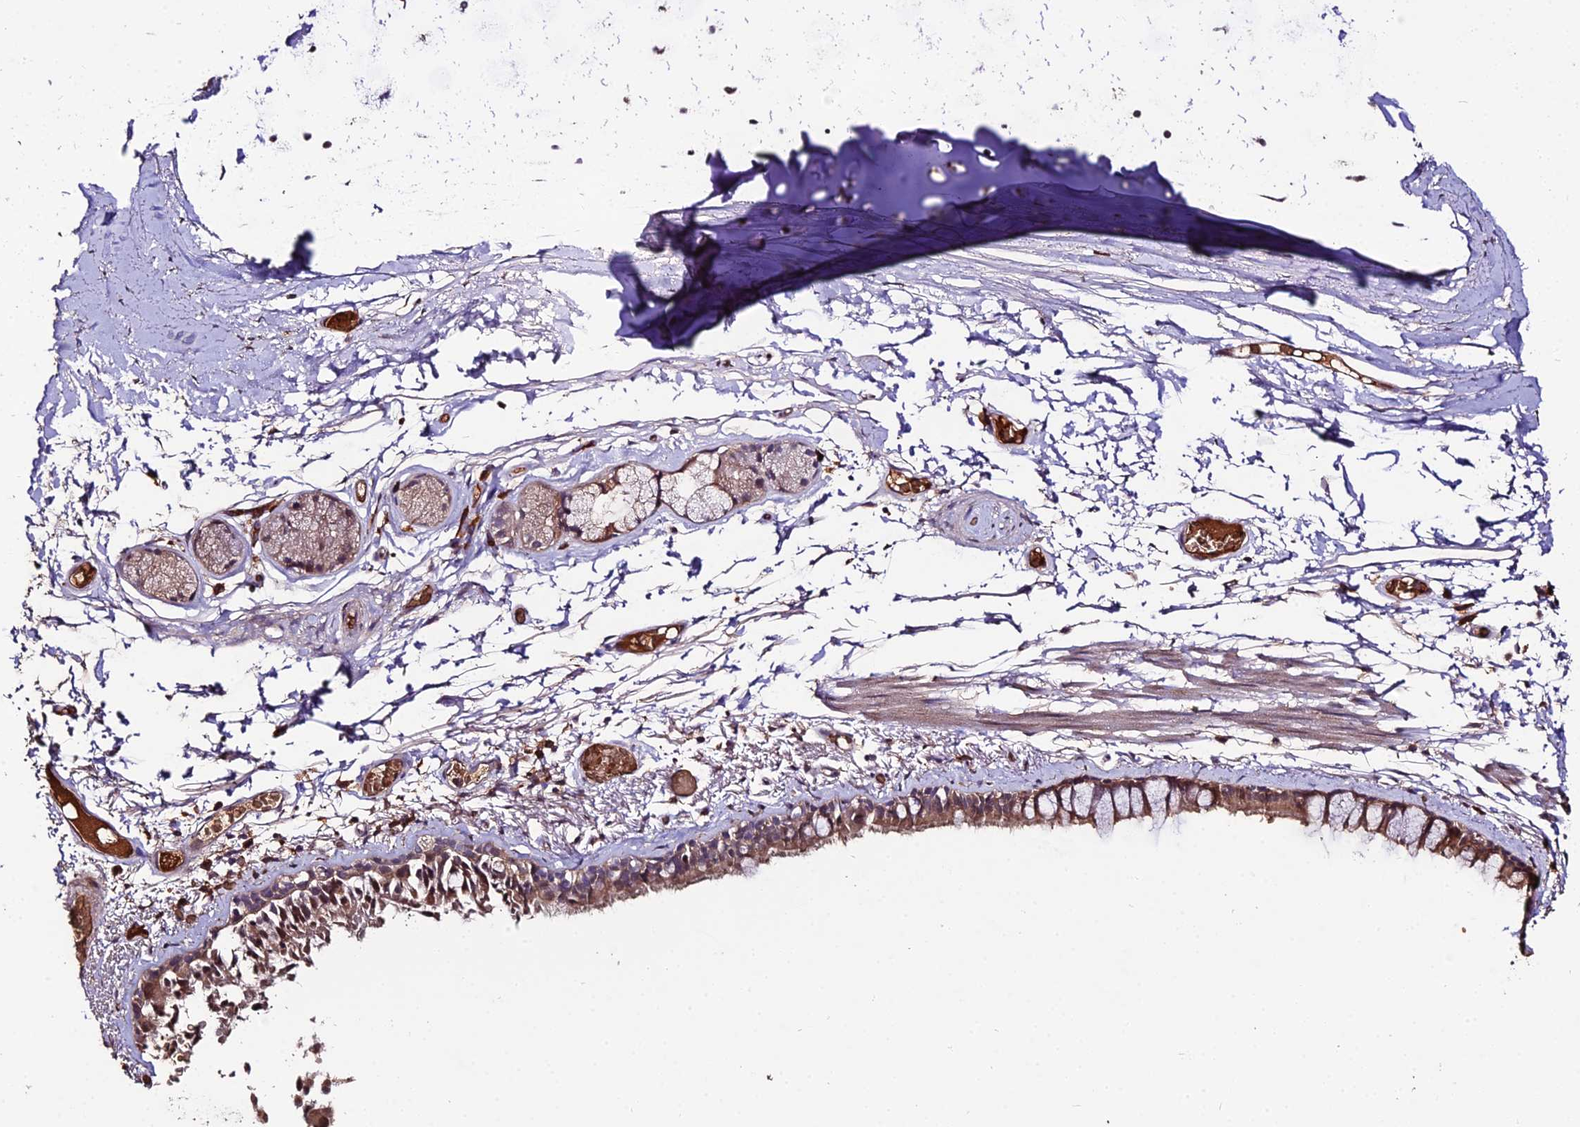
{"staining": {"intensity": "moderate", "quantity": ">75%", "location": "cytoplasmic/membranous"}, "tissue": "bronchus", "cell_type": "Respiratory epithelial cells", "image_type": "normal", "snomed": [{"axis": "morphology", "description": "Normal tissue, NOS"}, {"axis": "topography", "description": "Cartilage tissue"}], "caption": "Immunohistochemistry (IHC) micrograph of unremarkable human bronchus stained for a protein (brown), which displays medium levels of moderate cytoplasmic/membranous positivity in approximately >75% of respiratory epithelial cells.", "gene": "ZDBF2", "patient": {"sex": "male", "age": 63}}